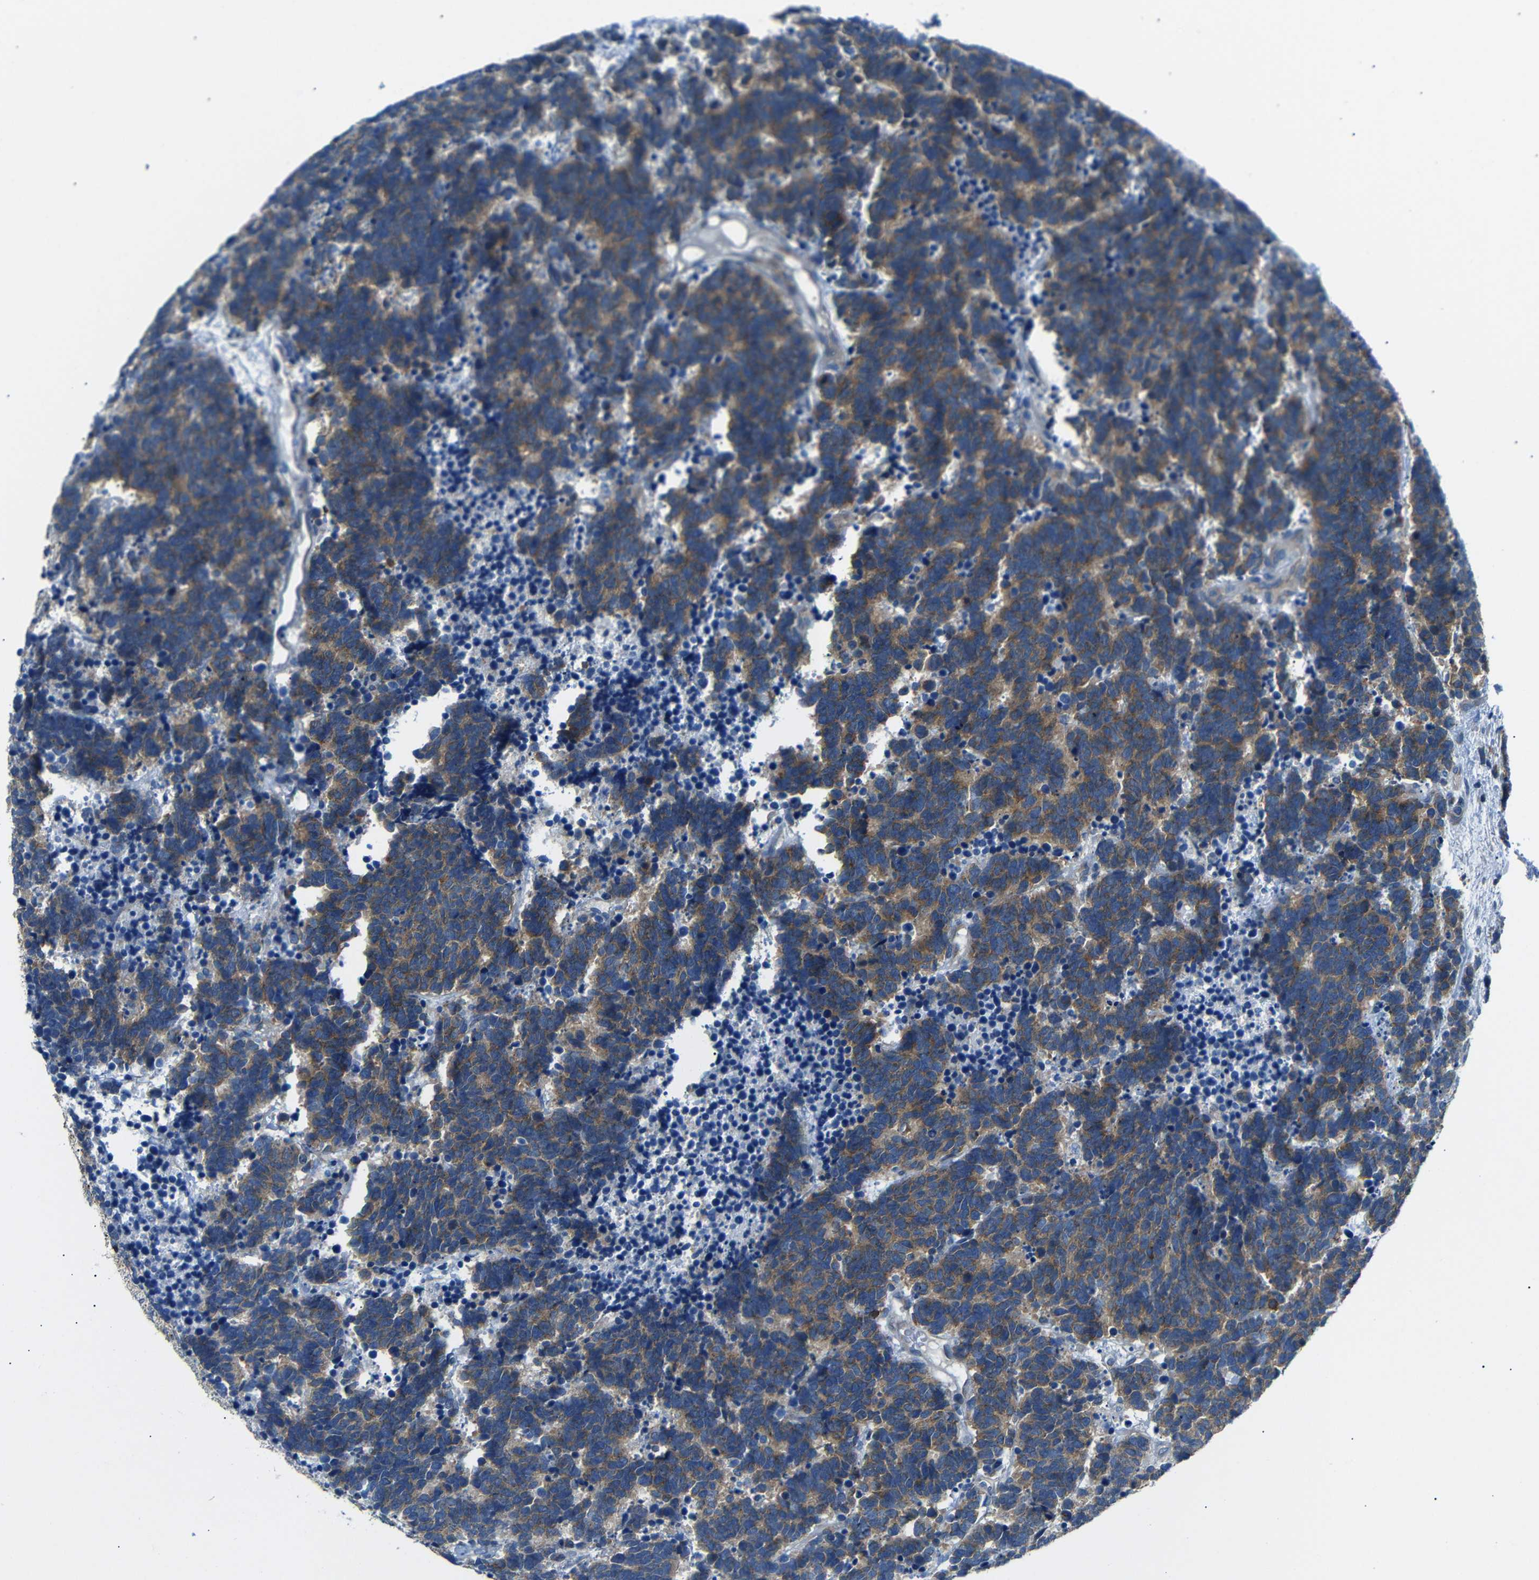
{"staining": {"intensity": "moderate", "quantity": ">75%", "location": "cytoplasmic/membranous"}, "tissue": "carcinoid", "cell_type": "Tumor cells", "image_type": "cancer", "snomed": [{"axis": "morphology", "description": "Carcinoma, NOS"}, {"axis": "morphology", "description": "Carcinoid, malignant, NOS"}, {"axis": "topography", "description": "Urinary bladder"}], "caption": "A brown stain labels moderate cytoplasmic/membranous expression of a protein in malignant carcinoid tumor cells.", "gene": "DCP1A", "patient": {"sex": "male", "age": 57}}